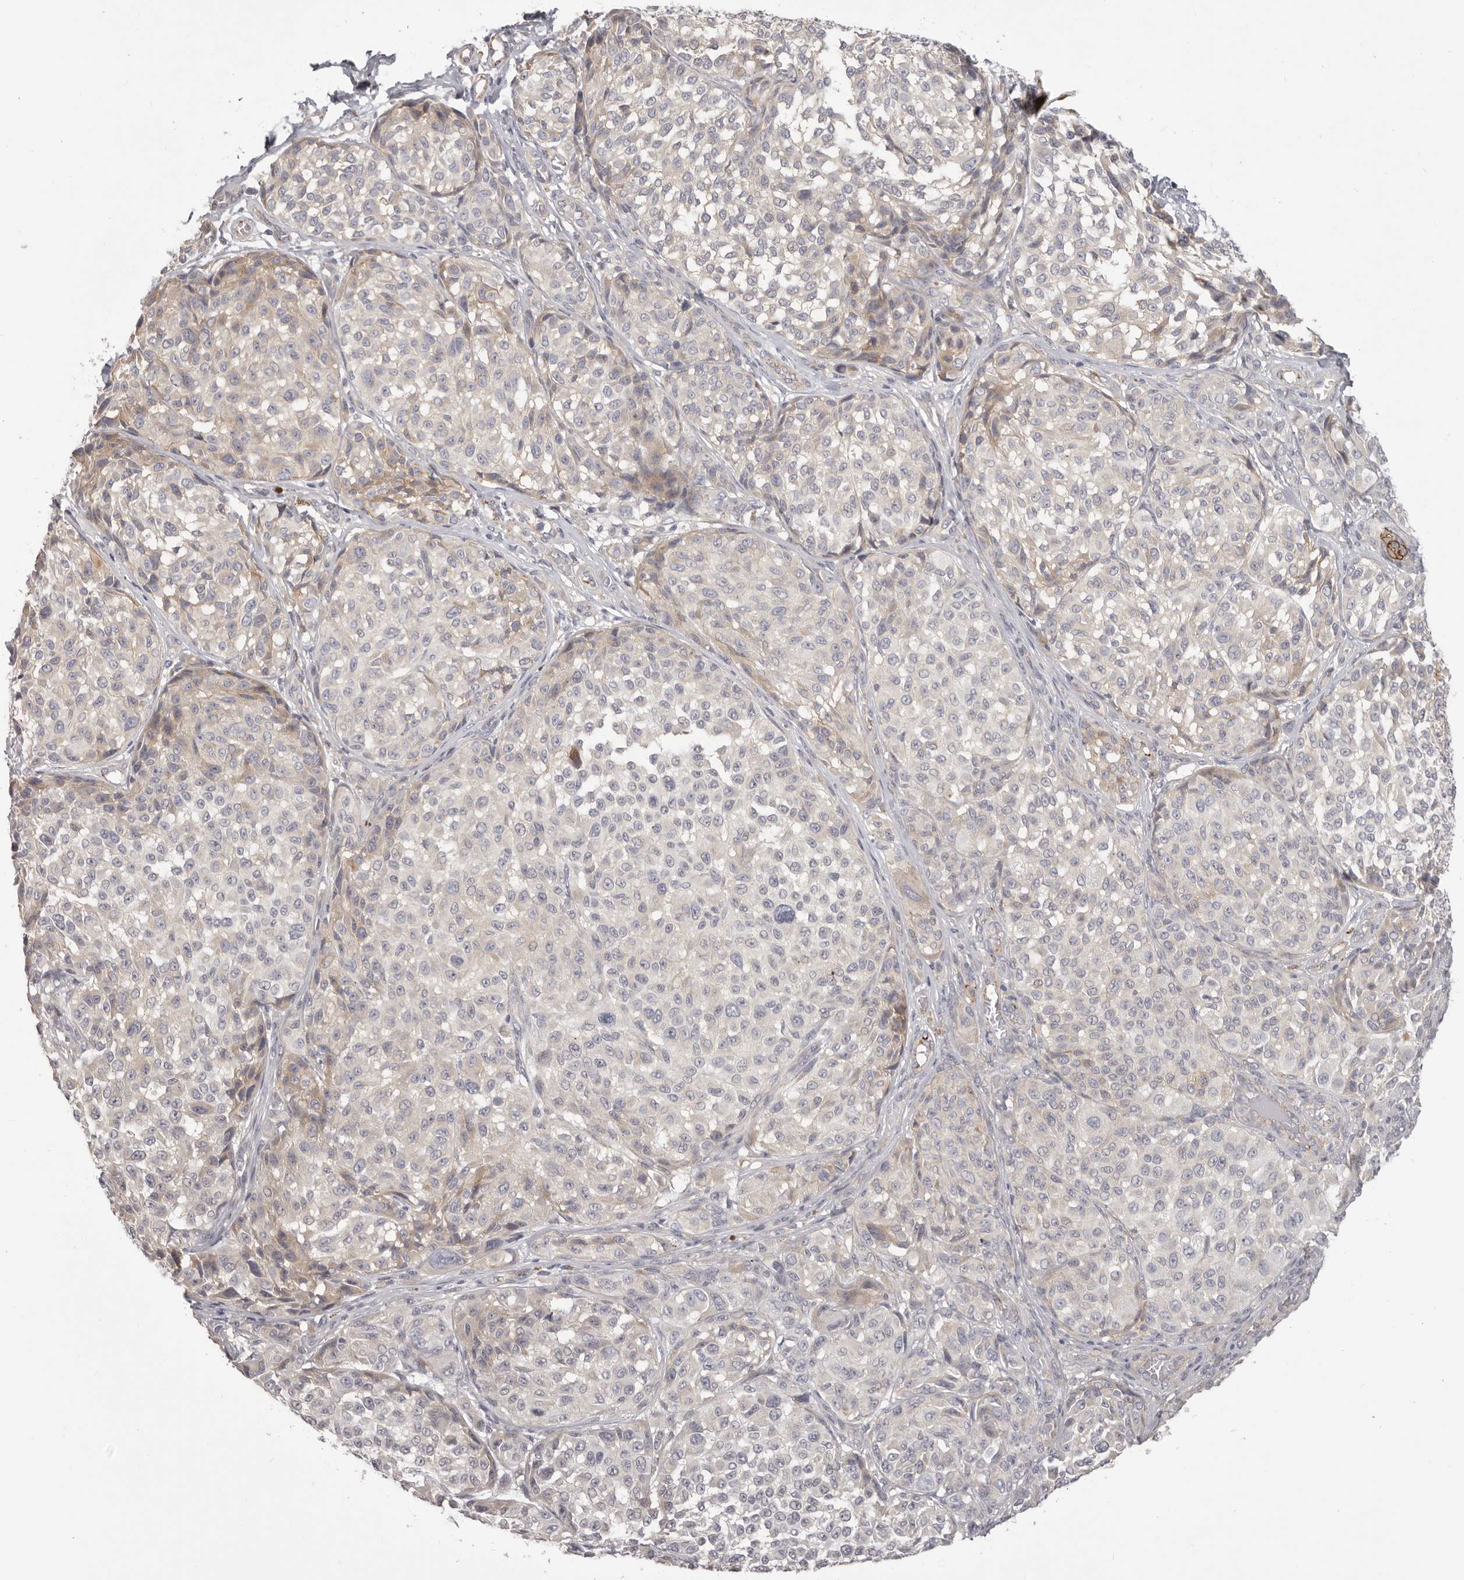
{"staining": {"intensity": "negative", "quantity": "none", "location": "none"}, "tissue": "melanoma", "cell_type": "Tumor cells", "image_type": "cancer", "snomed": [{"axis": "morphology", "description": "Malignant melanoma, NOS"}, {"axis": "topography", "description": "Skin"}], "caption": "This is an immunohistochemistry histopathology image of melanoma. There is no staining in tumor cells.", "gene": "OTUD3", "patient": {"sex": "male", "age": 83}}